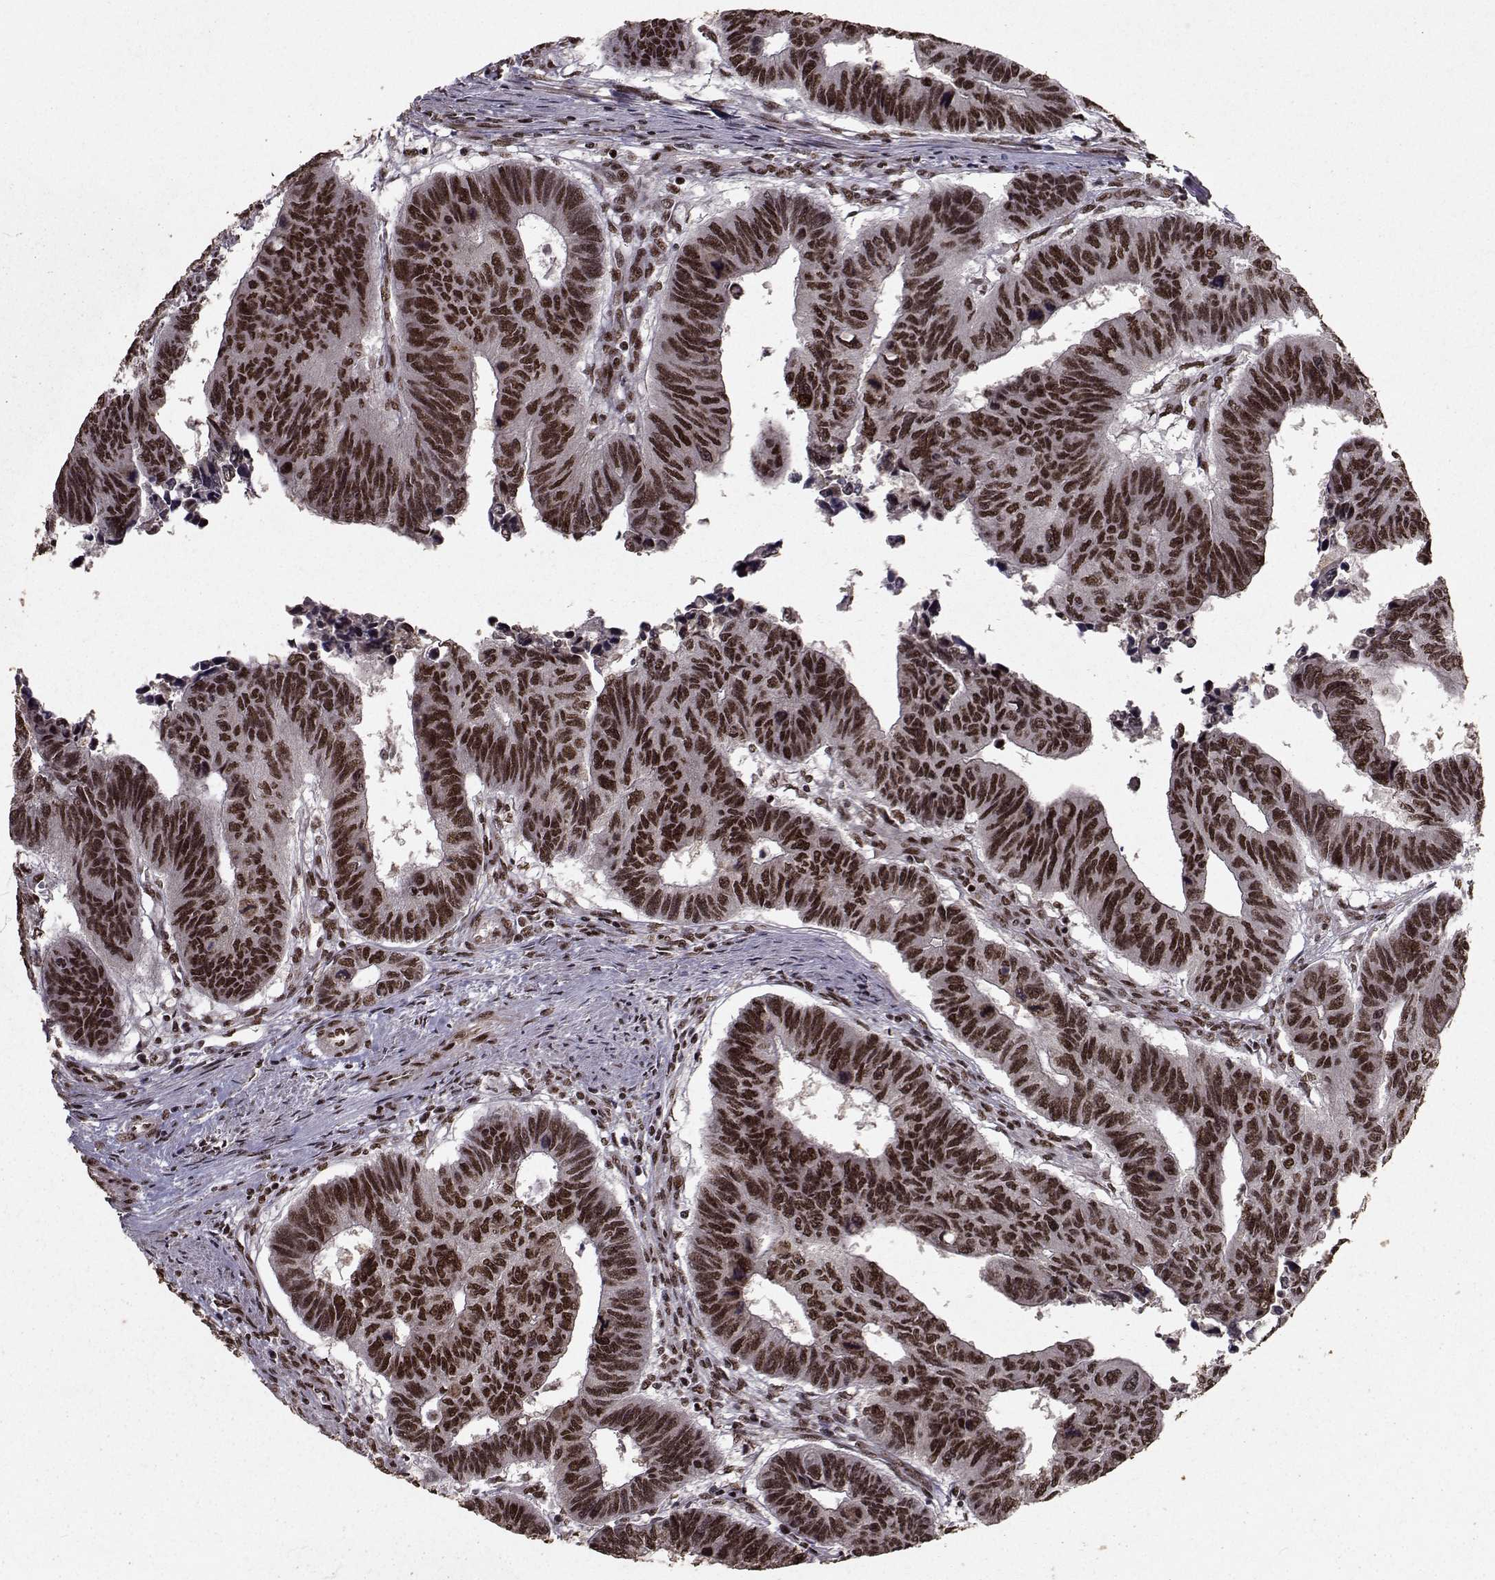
{"staining": {"intensity": "strong", "quantity": ">75%", "location": "nuclear"}, "tissue": "colorectal cancer", "cell_type": "Tumor cells", "image_type": "cancer", "snomed": [{"axis": "morphology", "description": "Adenocarcinoma, NOS"}, {"axis": "topography", "description": "Rectum"}], "caption": "The micrograph demonstrates a brown stain indicating the presence of a protein in the nuclear of tumor cells in colorectal cancer. (DAB (3,3'-diaminobenzidine) IHC, brown staining for protein, blue staining for nuclei).", "gene": "SF1", "patient": {"sex": "female", "age": 85}}